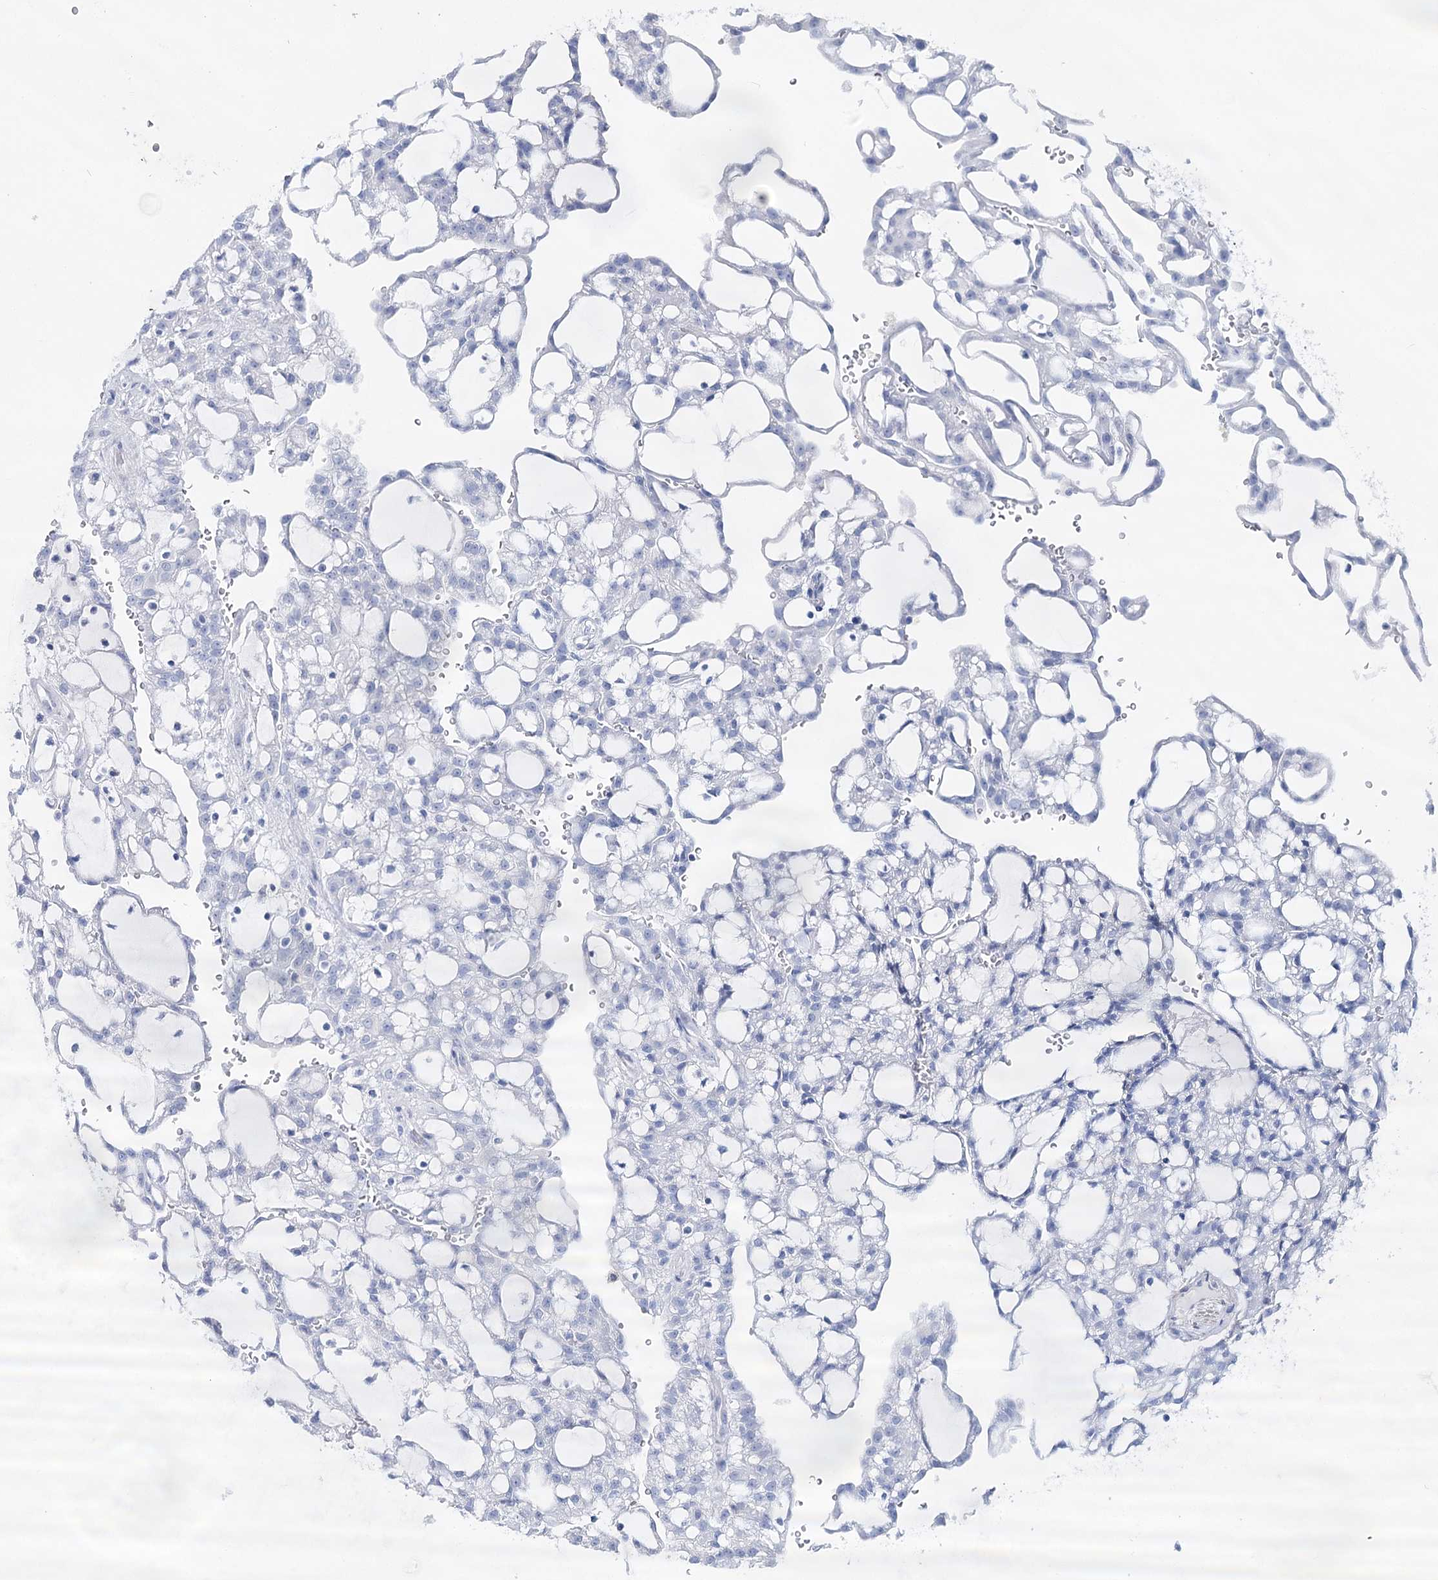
{"staining": {"intensity": "negative", "quantity": "none", "location": "none"}, "tissue": "renal cancer", "cell_type": "Tumor cells", "image_type": "cancer", "snomed": [{"axis": "morphology", "description": "Adenocarcinoma, NOS"}, {"axis": "topography", "description": "Kidney"}], "caption": "The immunohistochemistry histopathology image has no significant staining in tumor cells of renal adenocarcinoma tissue. (DAB IHC, high magnification).", "gene": "CSN3", "patient": {"sex": "male", "age": 63}}